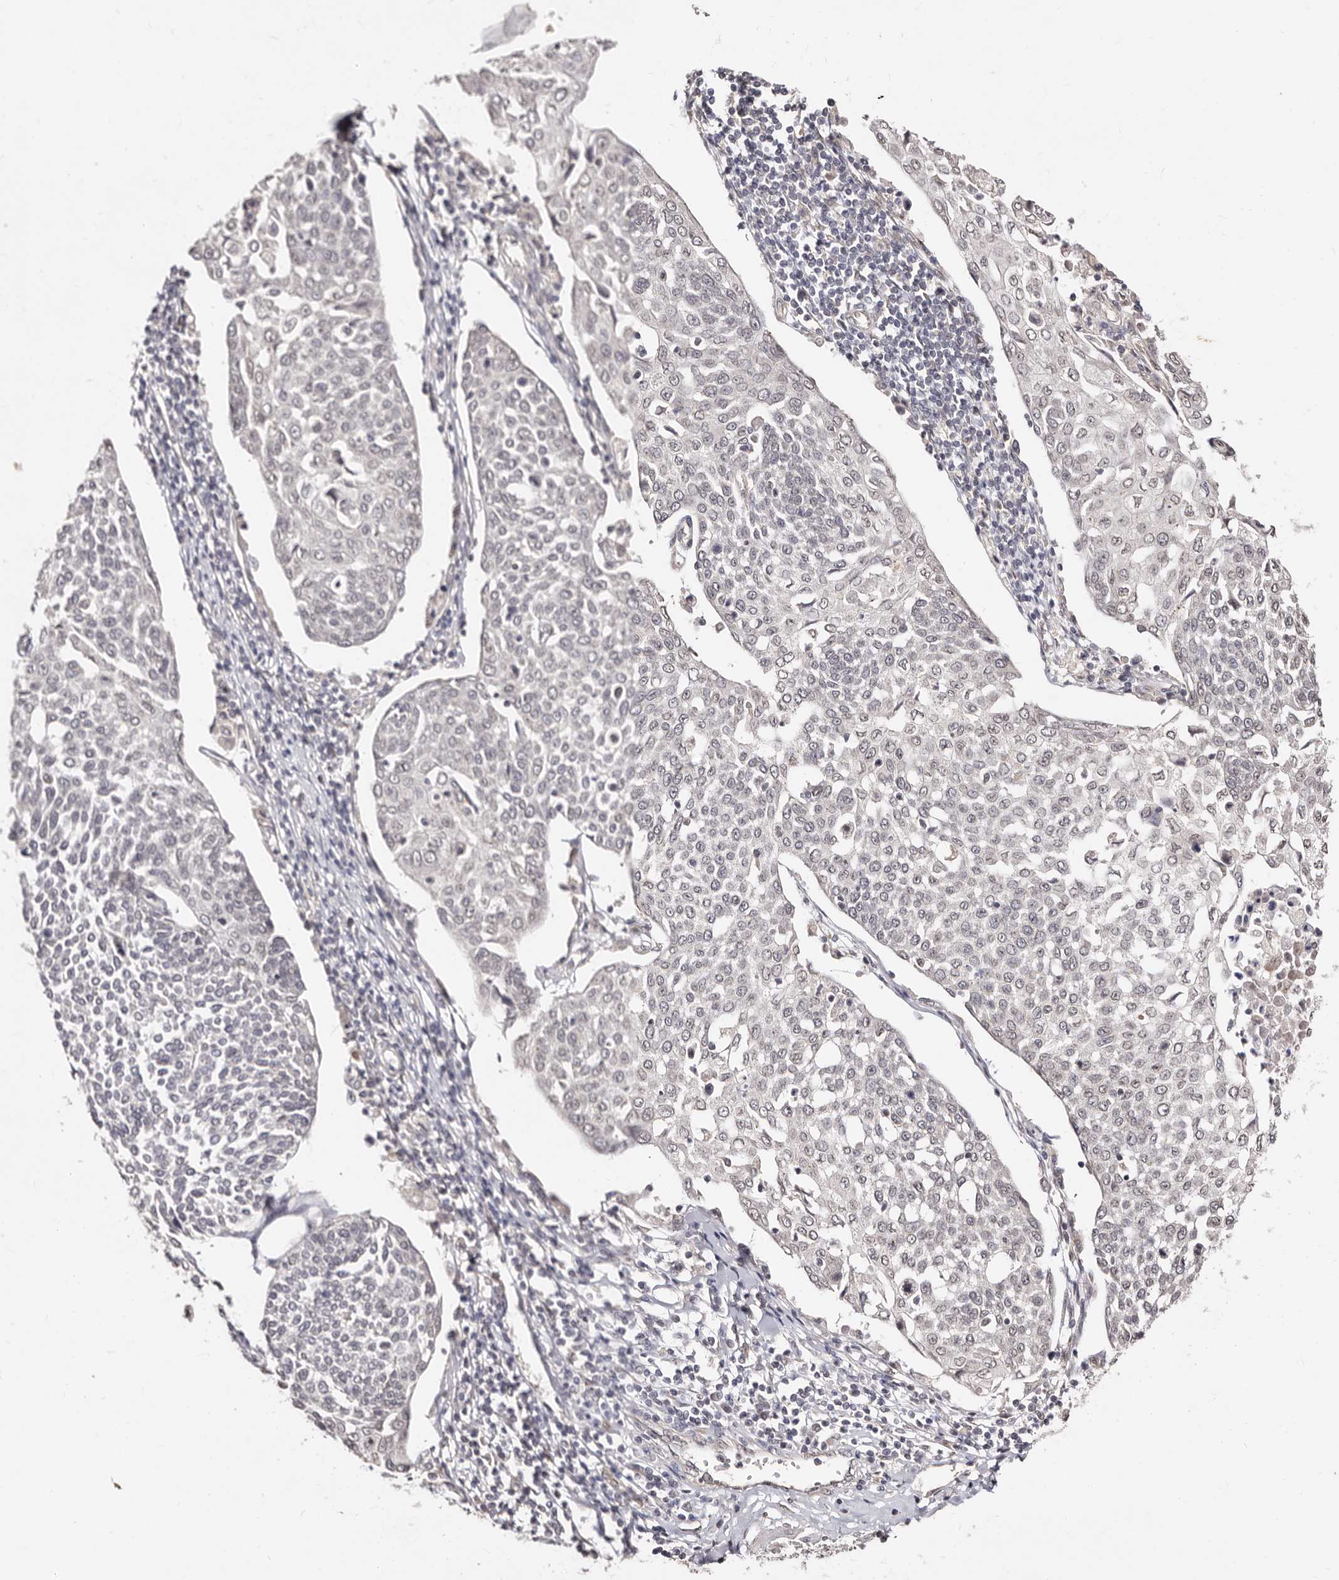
{"staining": {"intensity": "weak", "quantity": "<25%", "location": "nuclear"}, "tissue": "cervical cancer", "cell_type": "Tumor cells", "image_type": "cancer", "snomed": [{"axis": "morphology", "description": "Squamous cell carcinoma, NOS"}, {"axis": "topography", "description": "Cervix"}], "caption": "Tumor cells show no significant staining in cervical cancer.", "gene": "LCORL", "patient": {"sex": "female", "age": 34}}